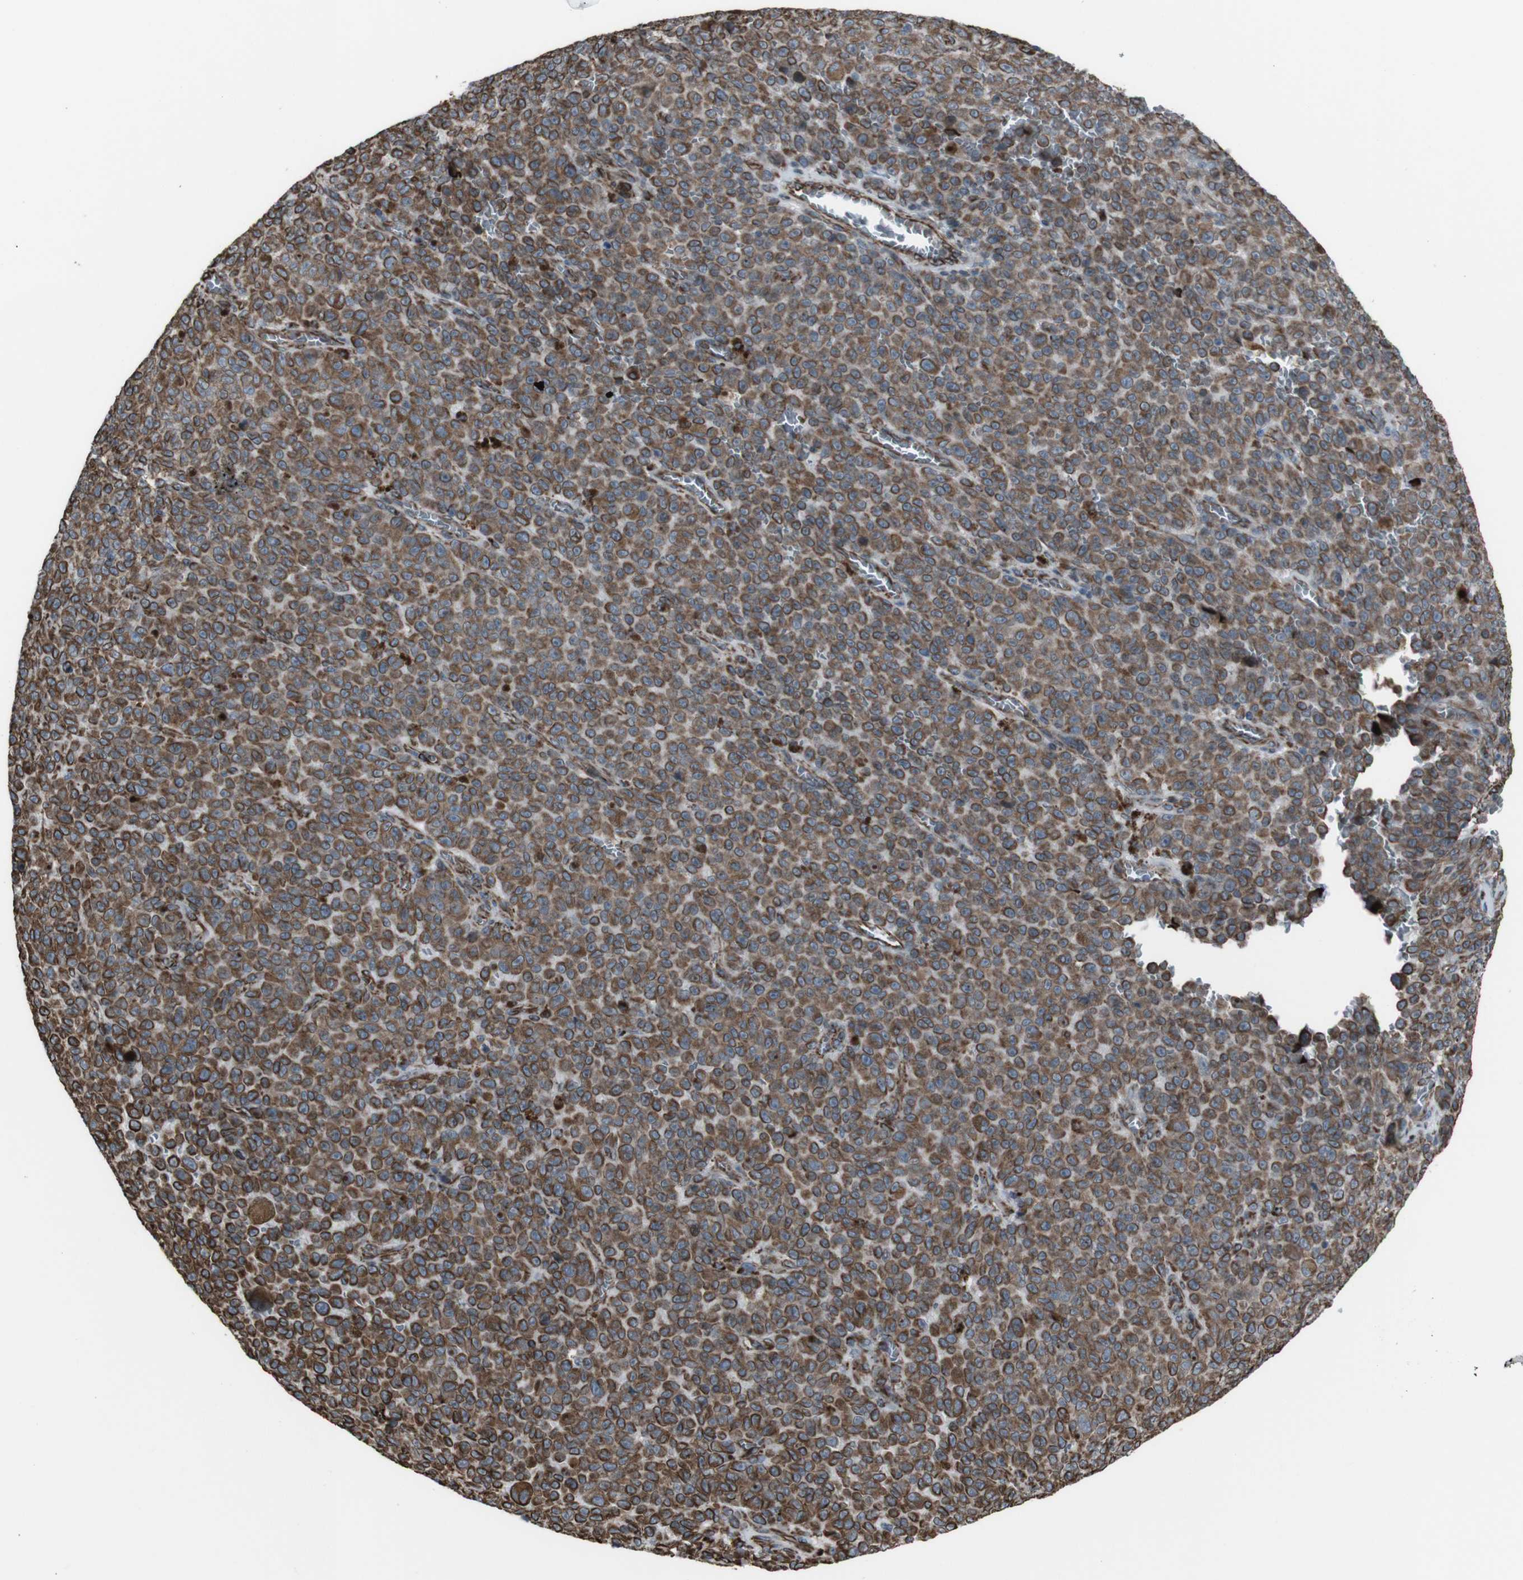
{"staining": {"intensity": "strong", "quantity": ">75%", "location": "cytoplasmic/membranous"}, "tissue": "melanoma", "cell_type": "Tumor cells", "image_type": "cancer", "snomed": [{"axis": "morphology", "description": "Malignant melanoma, NOS"}, {"axis": "topography", "description": "Skin"}], "caption": "Protein staining by immunohistochemistry shows strong cytoplasmic/membranous positivity in about >75% of tumor cells in malignant melanoma. (DAB (3,3'-diaminobenzidine) IHC with brightfield microscopy, high magnification).", "gene": "TMEM141", "patient": {"sex": "female", "age": 82}}